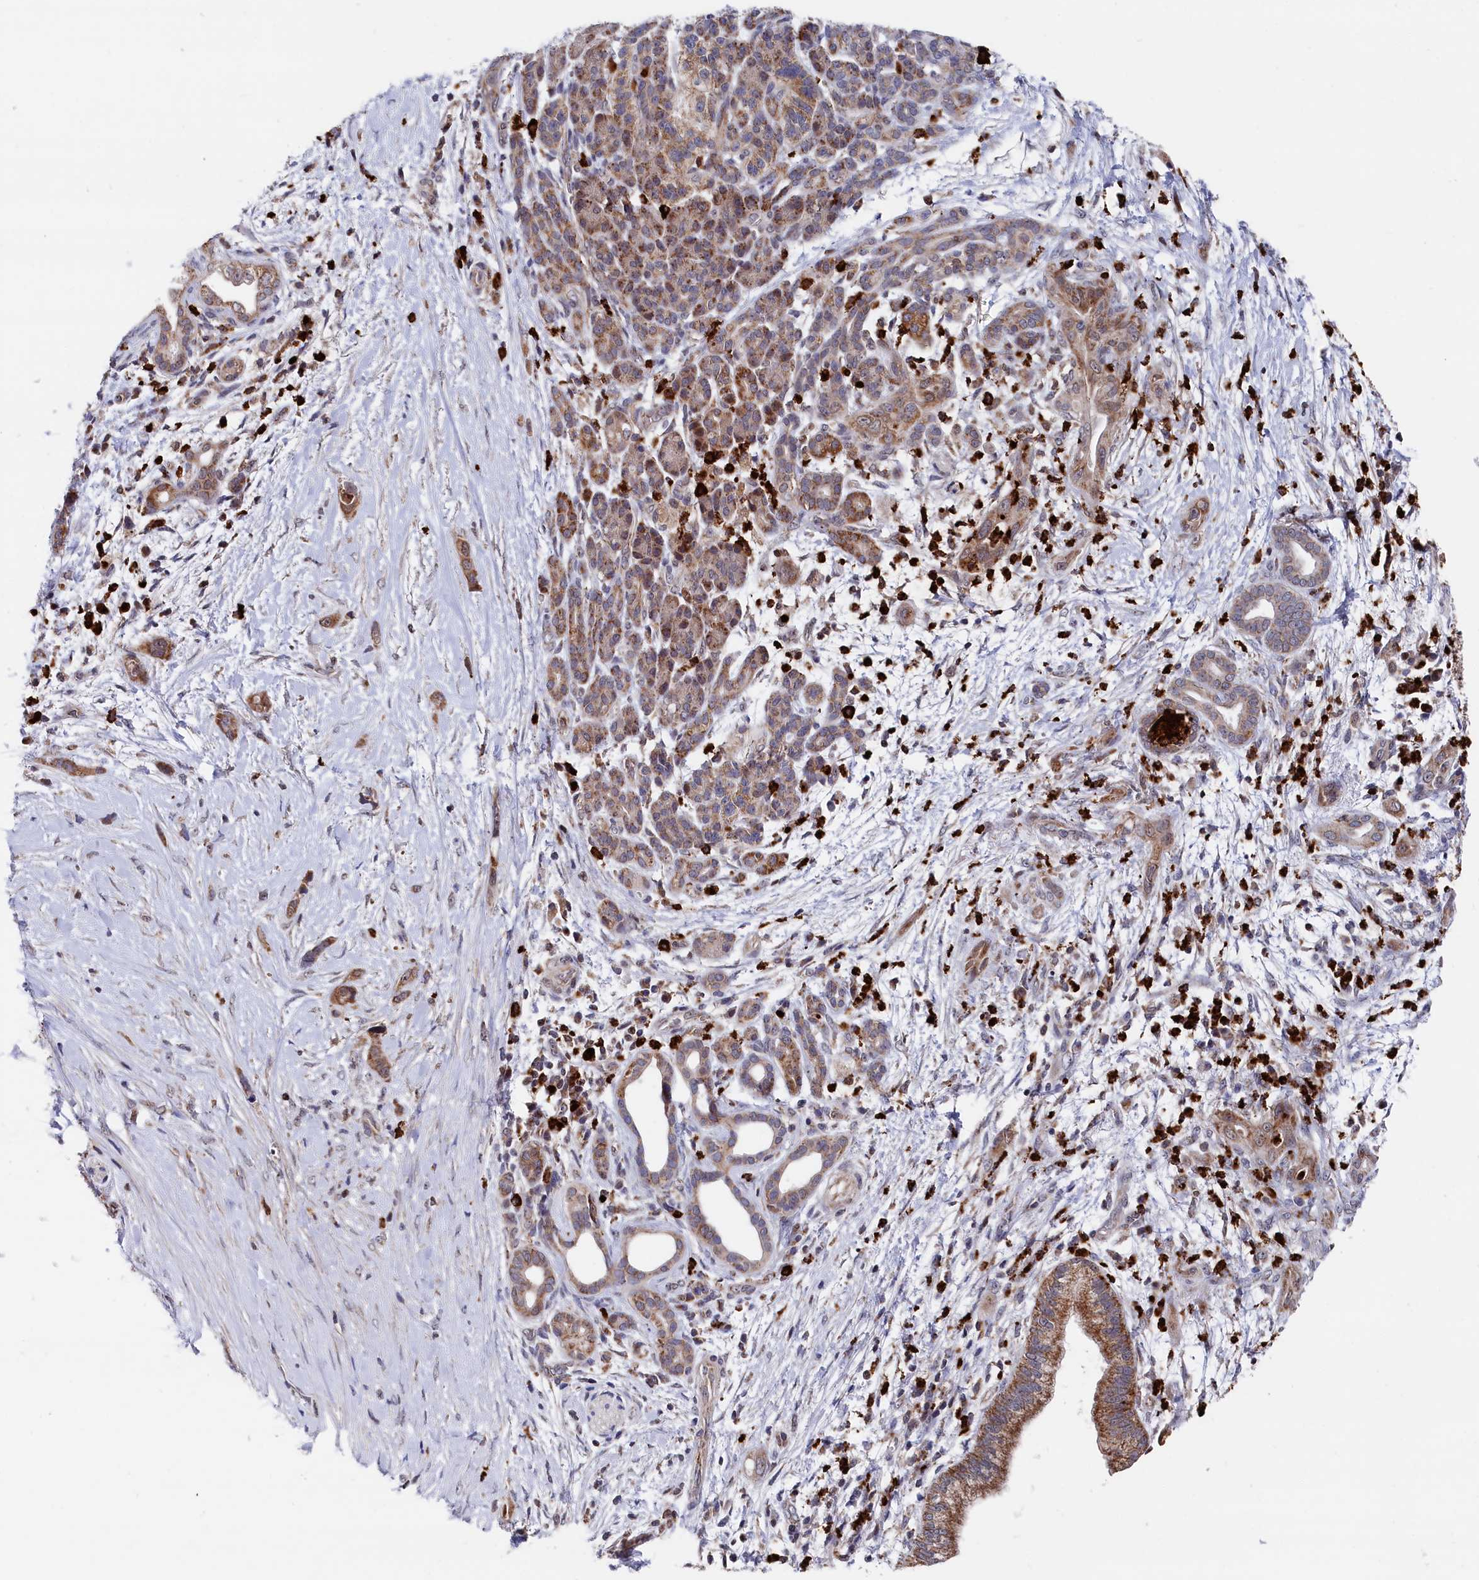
{"staining": {"intensity": "moderate", "quantity": ">75%", "location": "cytoplasmic/membranous"}, "tissue": "pancreatic cancer", "cell_type": "Tumor cells", "image_type": "cancer", "snomed": [{"axis": "morphology", "description": "Adenocarcinoma, NOS"}, {"axis": "topography", "description": "Pancreas"}], "caption": "Human pancreatic cancer (adenocarcinoma) stained with a brown dye shows moderate cytoplasmic/membranous positive staining in about >75% of tumor cells.", "gene": "CHCHD1", "patient": {"sex": "male", "age": 59}}